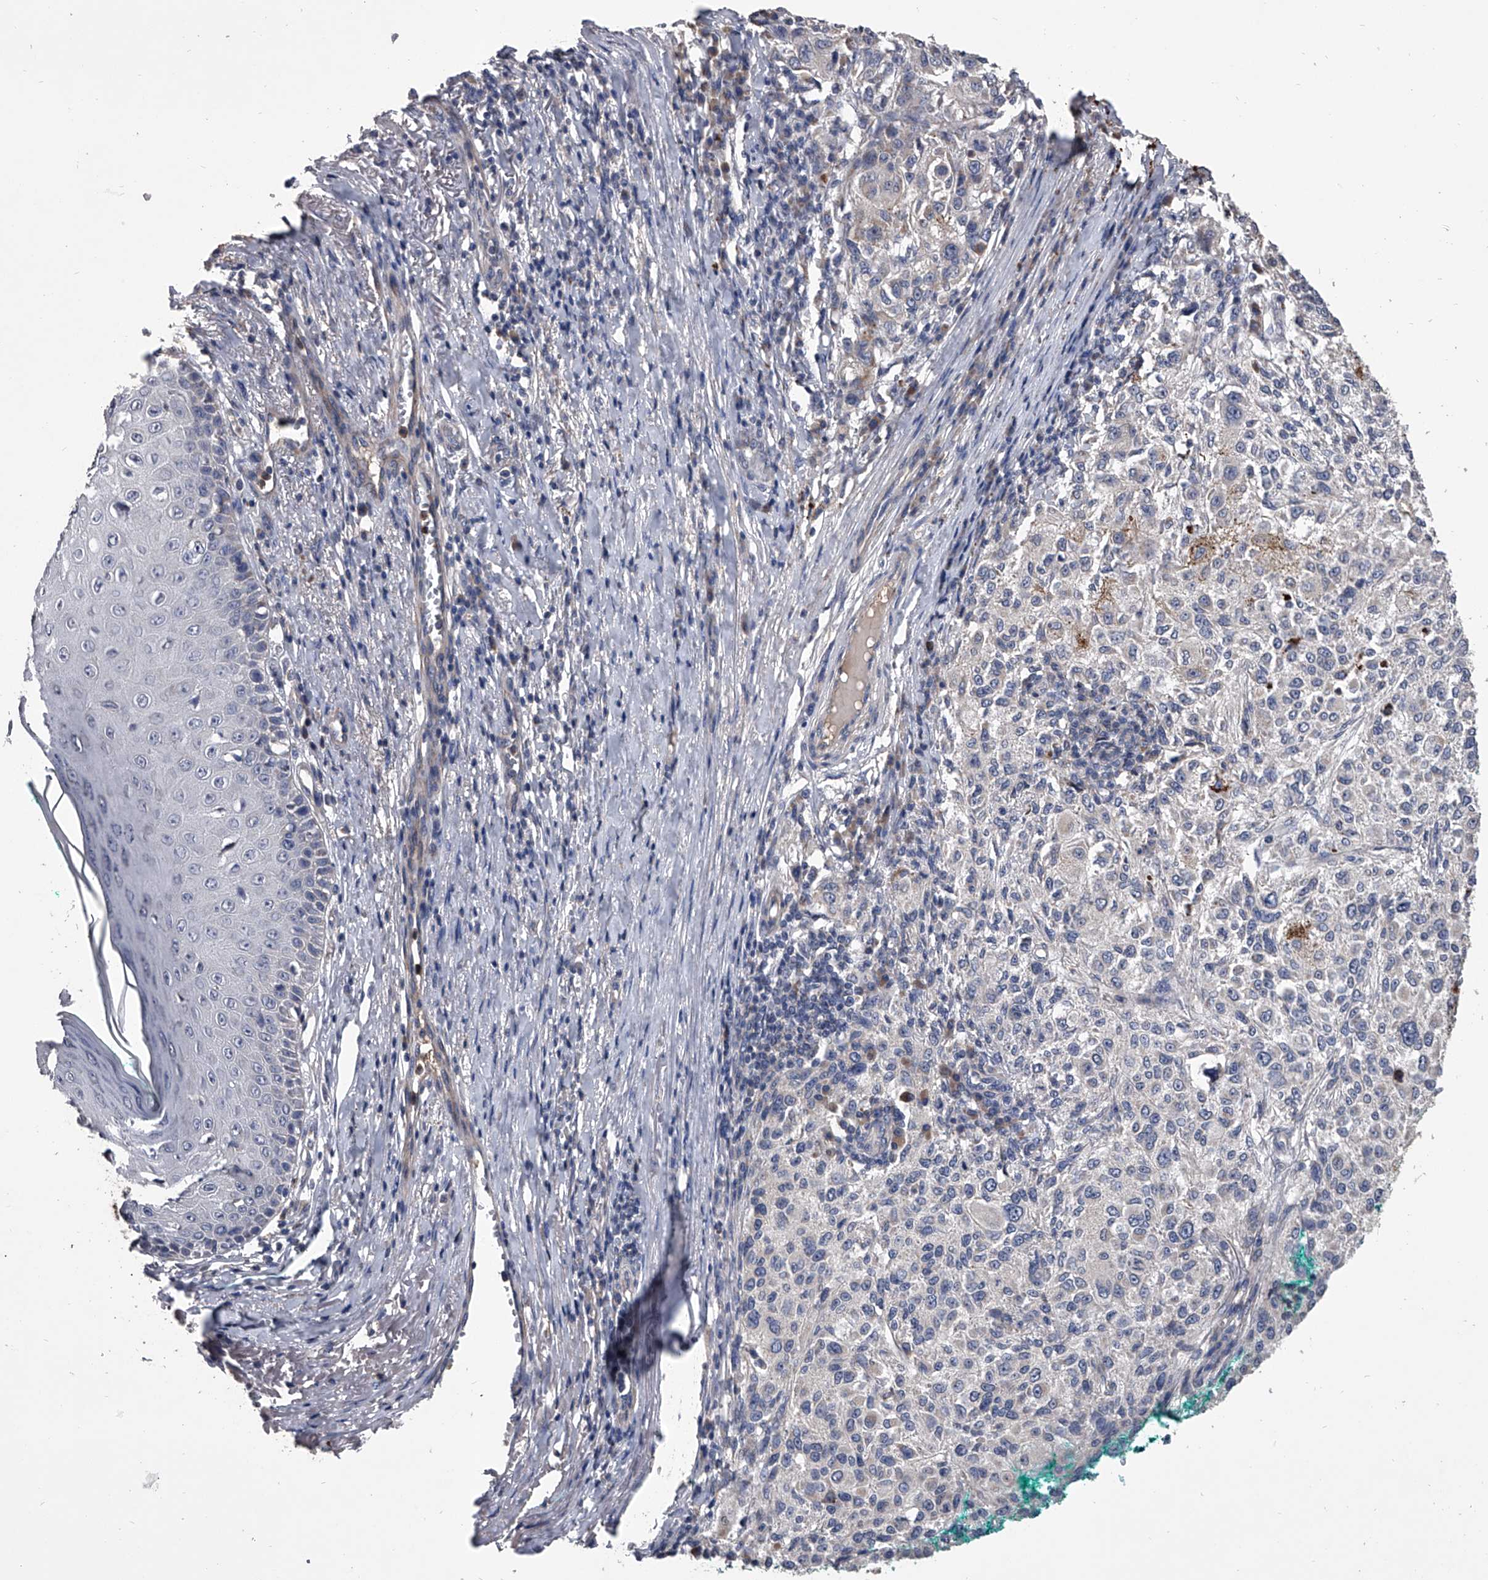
{"staining": {"intensity": "negative", "quantity": "none", "location": "none"}, "tissue": "melanoma", "cell_type": "Tumor cells", "image_type": "cancer", "snomed": [{"axis": "morphology", "description": "Necrosis, NOS"}, {"axis": "morphology", "description": "Malignant melanoma, NOS"}, {"axis": "topography", "description": "Skin"}], "caption": "Immunohistochemical staining of human melanoma demonstrates no significant staining in tumor cells.", "gene": "NRP1", "patient": {"sex": "female", "age": 87}}